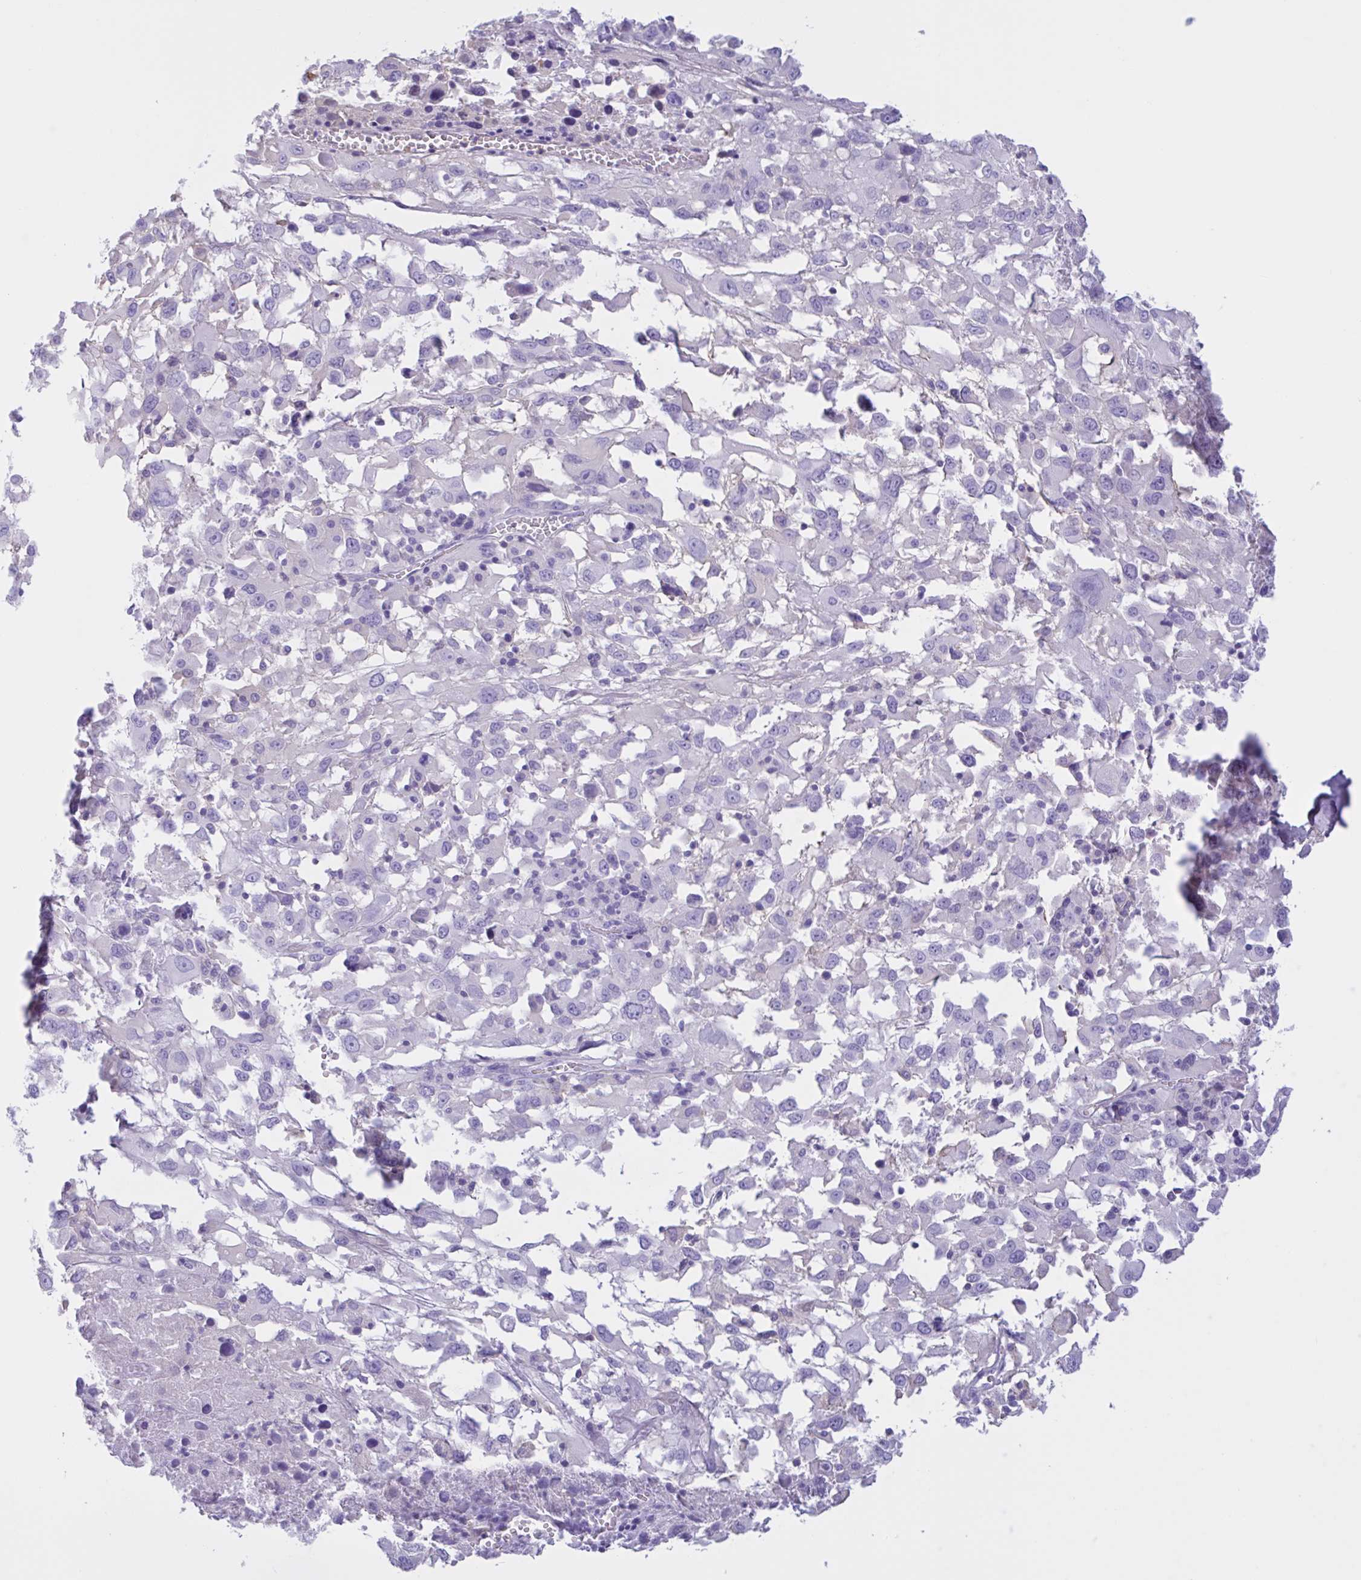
{"staining": {"intensity": "negative", "quantity": "none", "location": "none"}, "tissue": "melanoma", "cell_type": "Tumor cells", "image_type": "cancer", "snomed": [{"axis": "morphology", "description": "Malignant melanoma, Metastatic site"}, {"axis": "topography", "description": "Soft tissue"}], "caption": "Malignant melanoma (metastatic site) was stained to show a protein in brown. There is no significant positivity in tumor cells.", "gene": "LARGE2", "patient": {"sex": "male", "age": 50}}